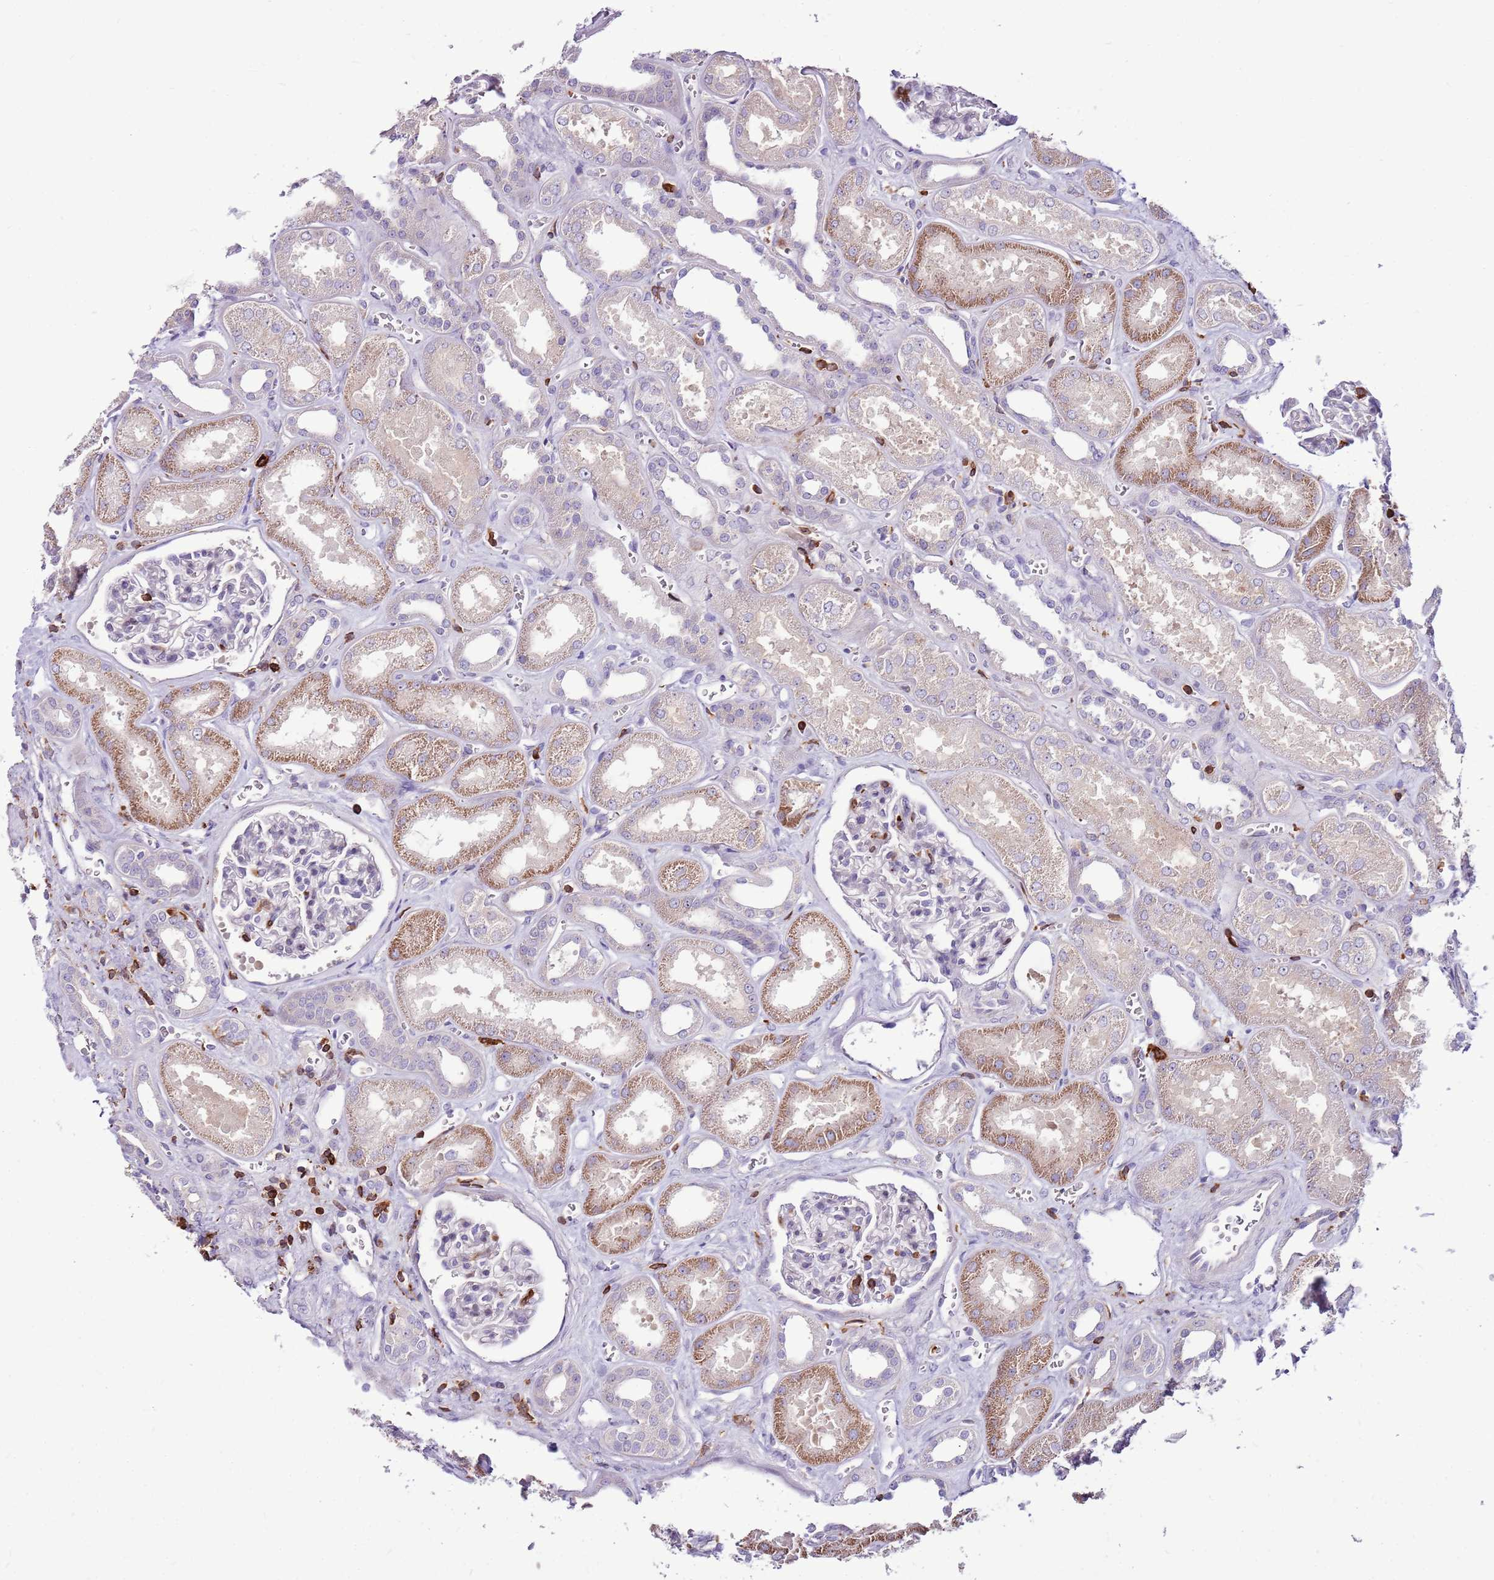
{"staining": {"intensity": "negative", "quantity": "none", "location": "none"}, "tissue": "kidney", "cell_type": "Cells in glomeruli", "image_type": "normal", "snomed": [{"axis": "morphology", "description": "Normal tissue, NOS"}, {"axis": "morphology", "description": "Adenocarcinoma, NOS"}, {"axis": "topography", "description": "Kidney"}], "caption": "The immunohistochemistry histopathology image has no significant positivity in cells in glomeruli of kidney. (DAB (3,3'-diaminobenzidine) immunohistochemistry, high magnification).", "gene": "ZSWIM1", "patient": {"sex": "female", "age": 68}}